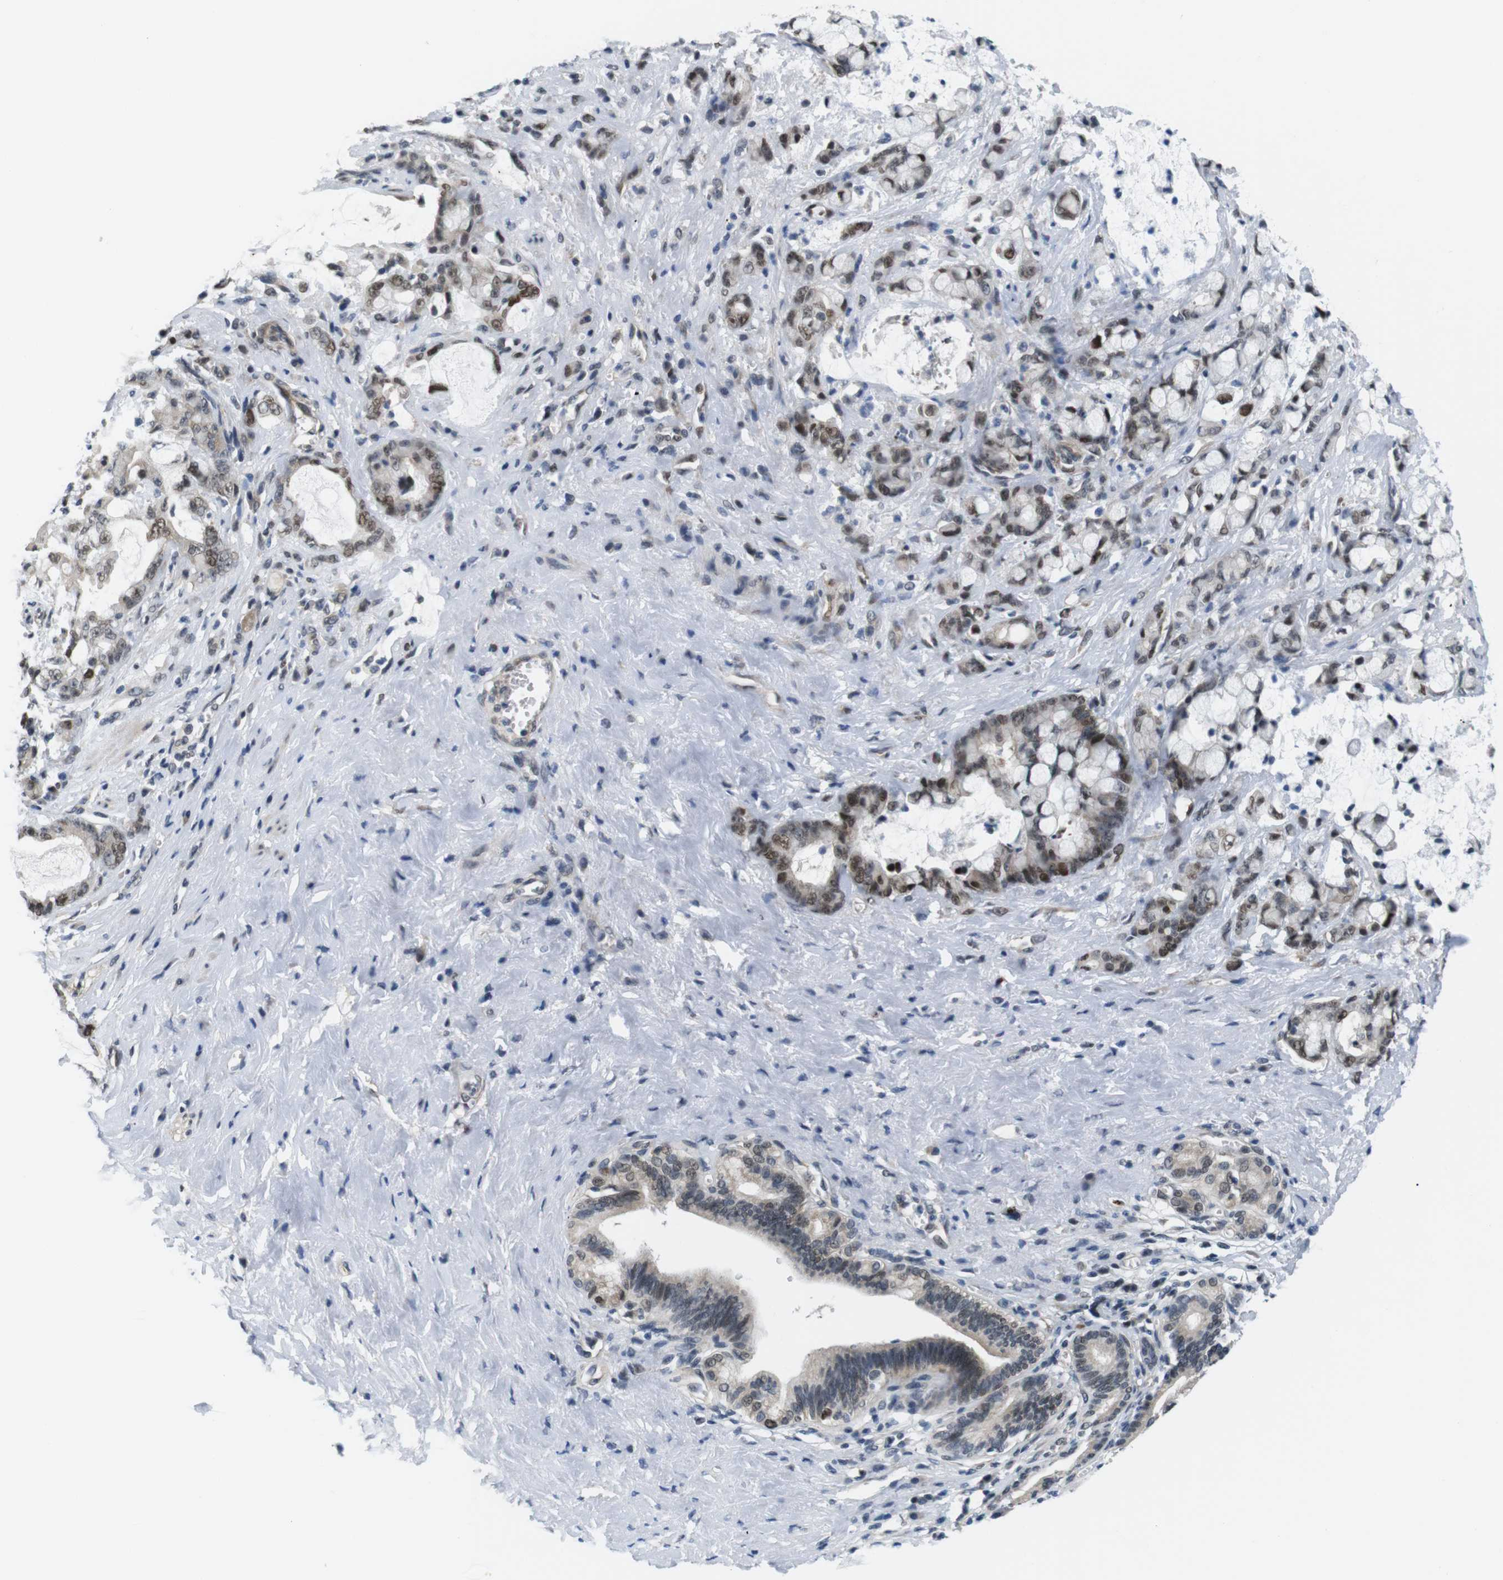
{"staining": {"intensity": "weak", "quantity": "25%-75%", "location": "nuclear"}, "tissue": "pancreatic cancer", "cell_type": "Tumor cells", "image_type": "cancer", "snomed": [{"axis": "morphology", "description": "Adenocarcinoma, NOS"}, {"axis": "topography", "description": "Pancreas"}], "caption": "Tumor cells show low levels of weak nuclear positivity in about 25%-75% of cells in human pancreatic adenocarcinoma. Immunohistochemistry (ihc) stains the protein in brown and the nuclei are stained blue.", "gene": "SMCO2", "patient": {"sex": "female", "age": 73}}